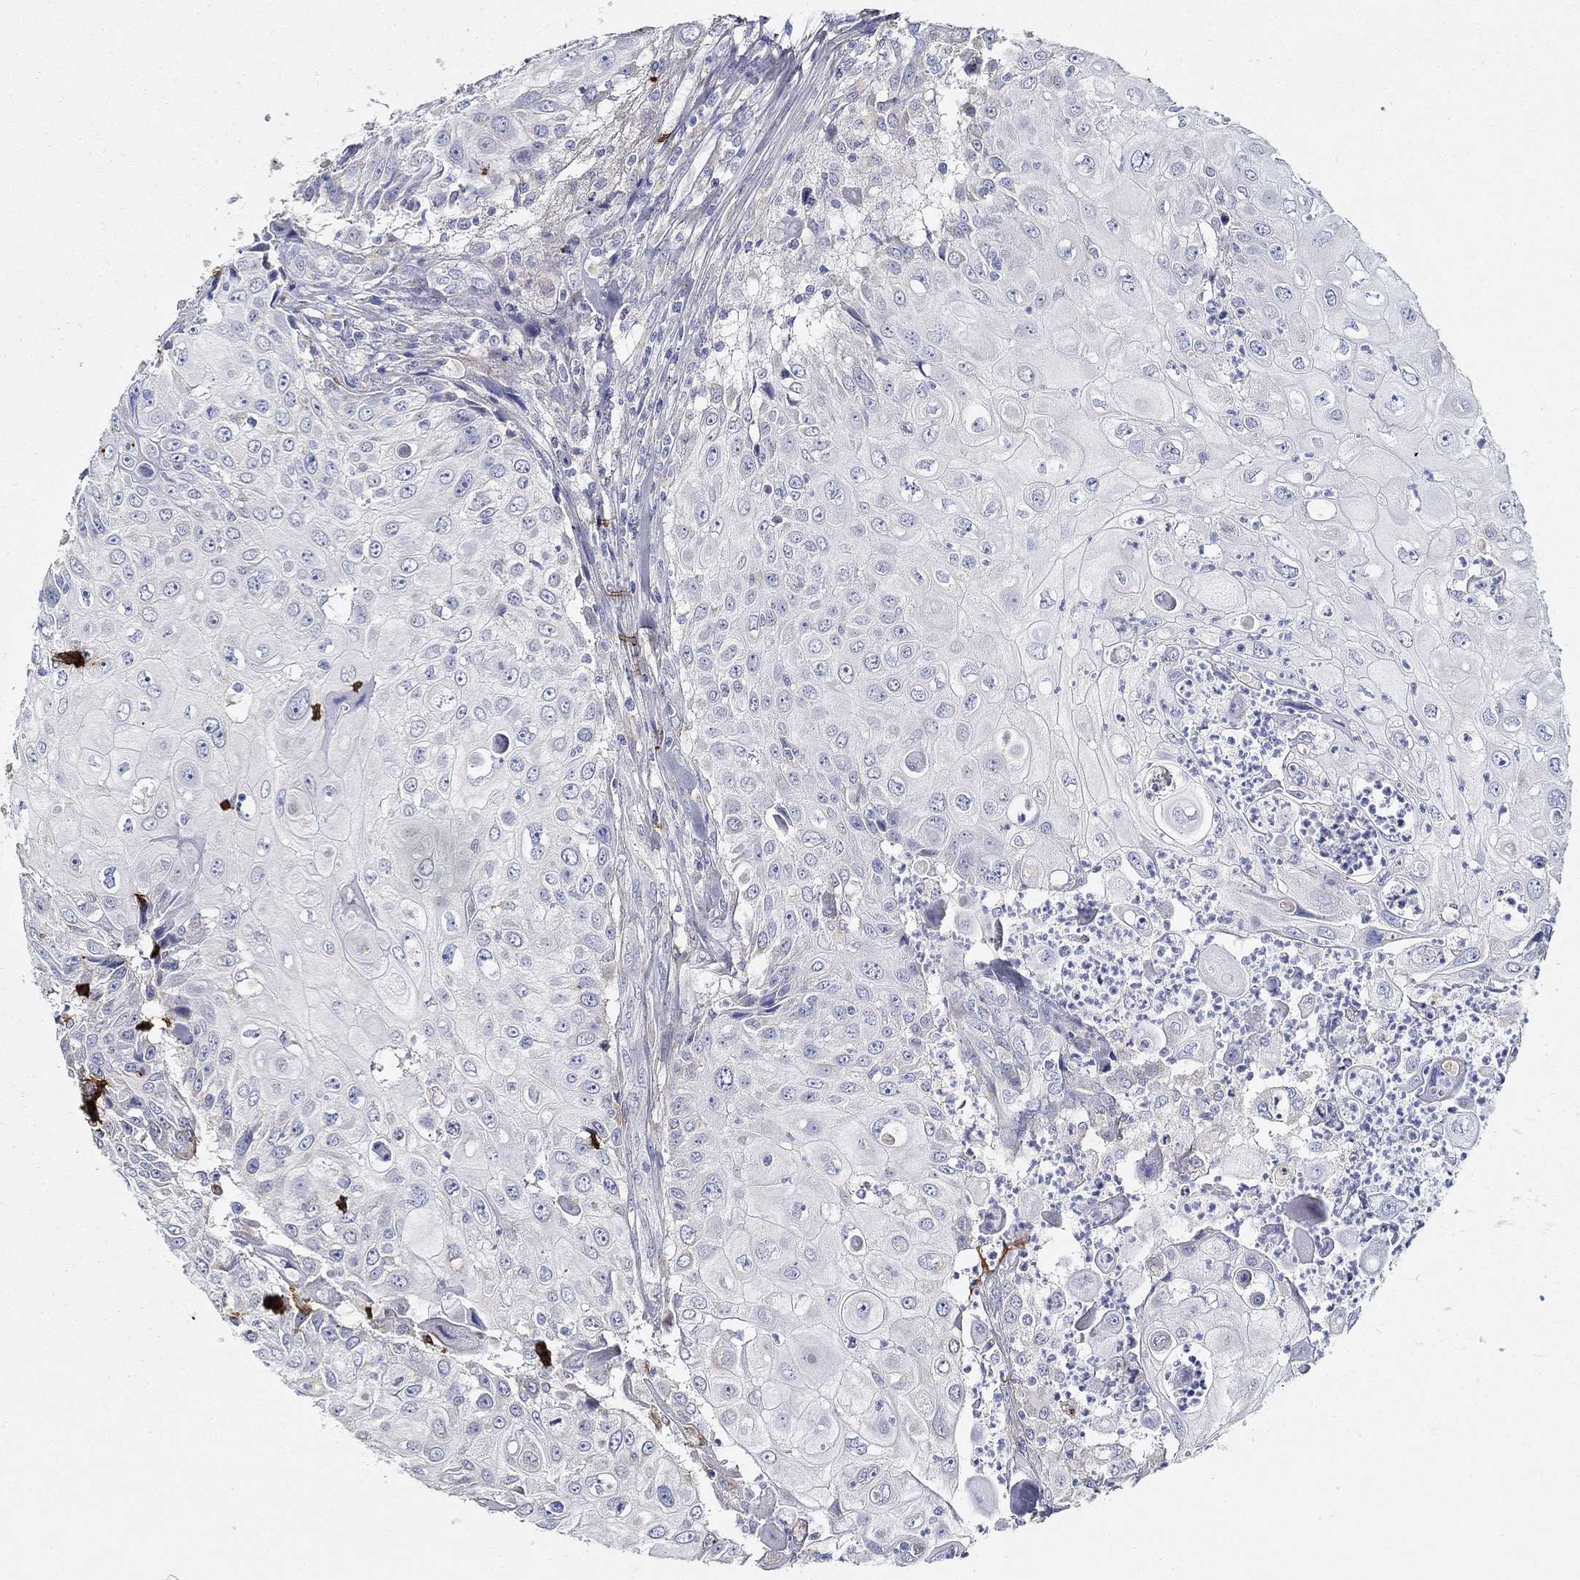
{"staining": {"intensity": "negative", "quantity": "none", "location": "none"}, "tissue": "urothelial cancer", "cell_type": "Tumor cells", "image_type": "cancer", "snomed": [{"axis": "morphology", "description": "Urothelial carcinoma, High grade"}, {"axis": "topography", "description": "Urinary bladder"}], "caption": "Immunohistochemistry of urothelial cancer exhibits no positivity in tumor cells.", "gene": "TGFBI", "patient": {"sex": "female", "age": 79}}